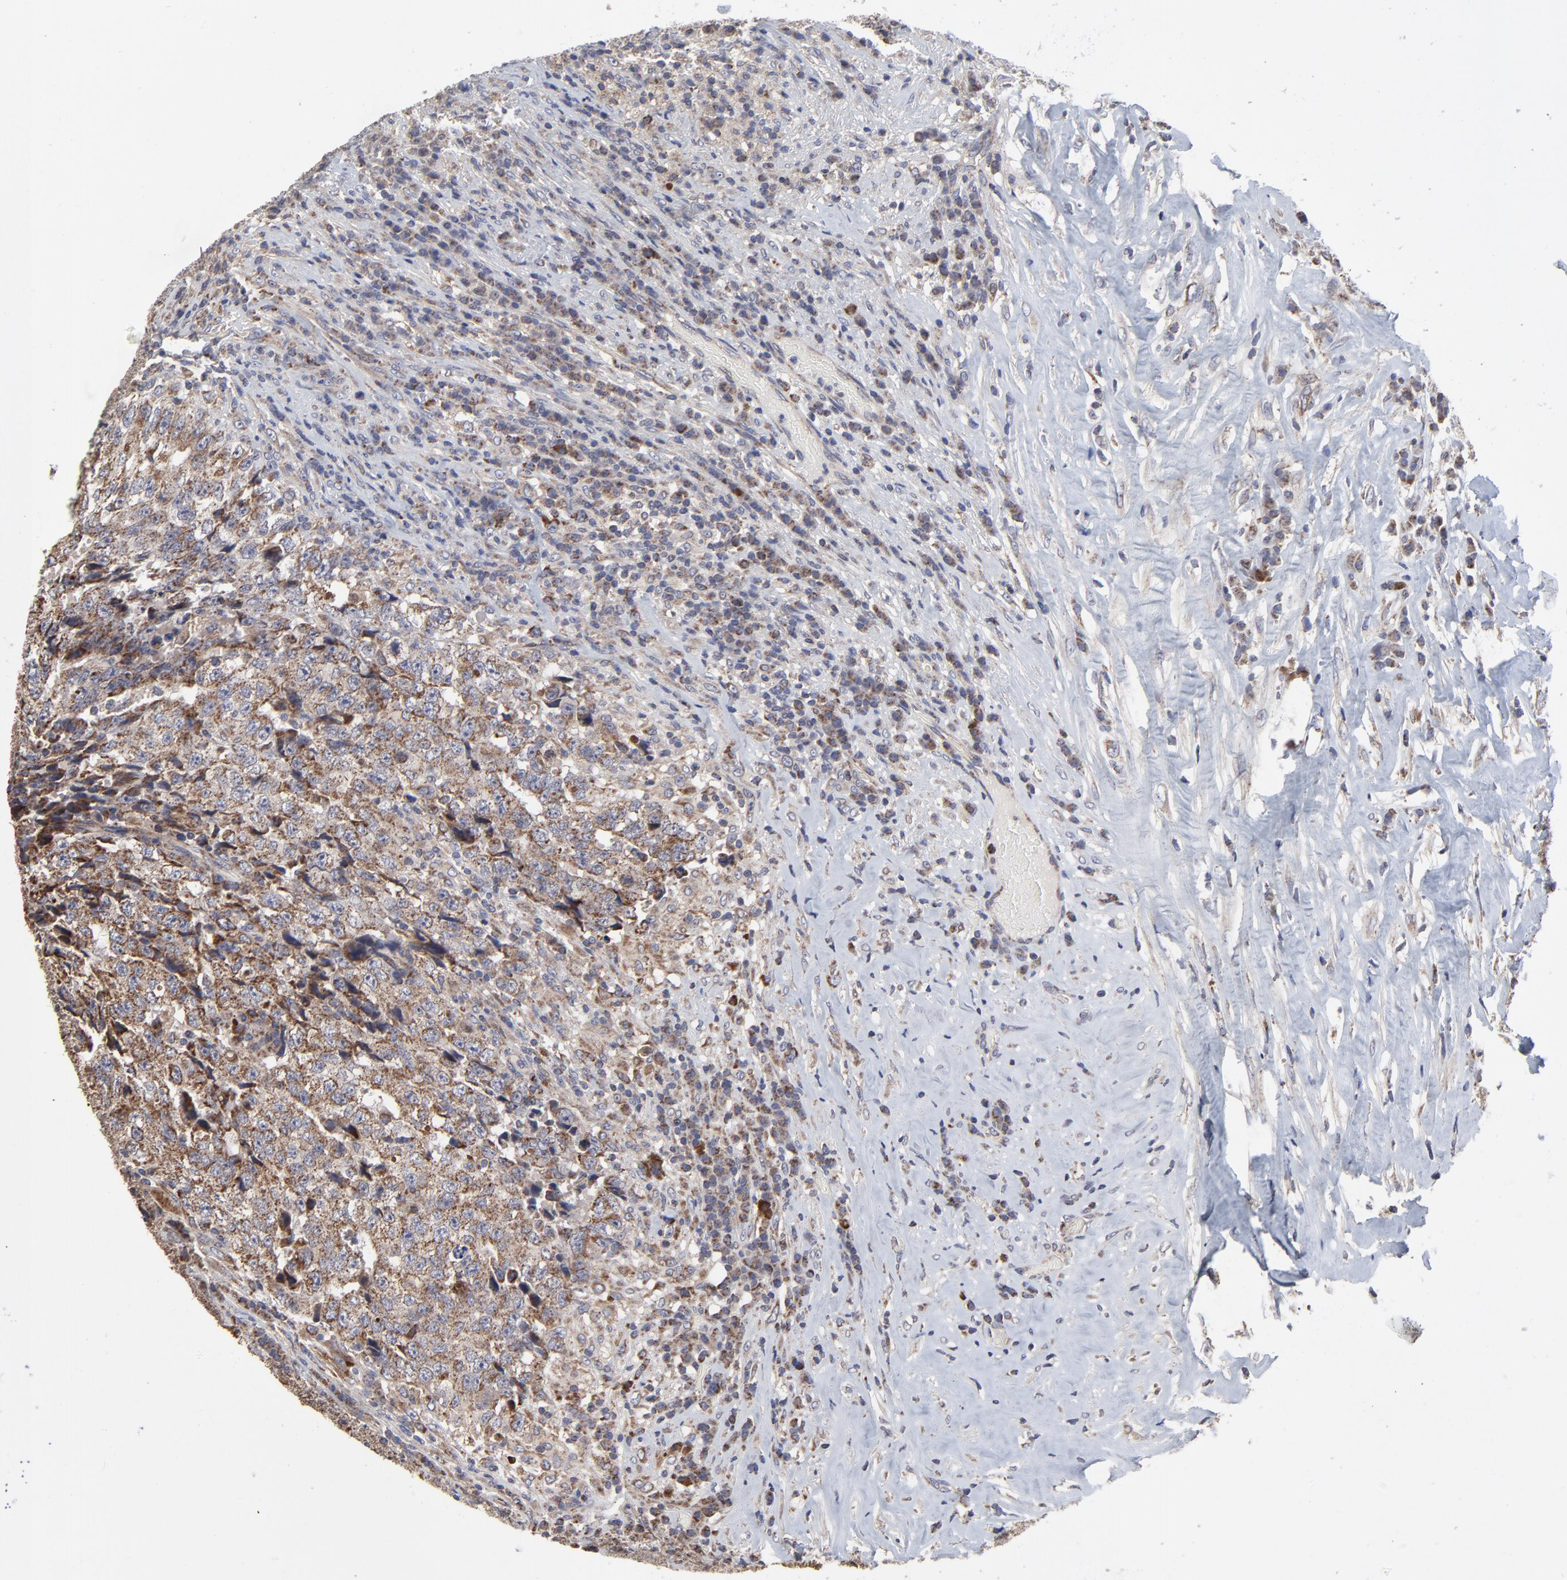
{"staining": {"intensity": "weak", "quantity": ">75%", "location": "cytoplasmic/membranous"}, "tissue": "testis cancer", "cell_type": "Tumor cells", "image_type": "cancer", "snomed": [{"axis": "morphology", "description": "Necrosis, NOS"}, {"axis": "morphology", "description": "Carcinoma, Embryonal, NOS"}, {"axis": "topography", "description": "Testis"}], "caption": "Immunohistochemical staining of embryonal carcinoma (testis) reveals low levels of weak cytoplasmic/membranous staining in approximately >75% of tumor cells.", "gene": "ZNF550", "patient": {"sex": "male", "age": 19}}